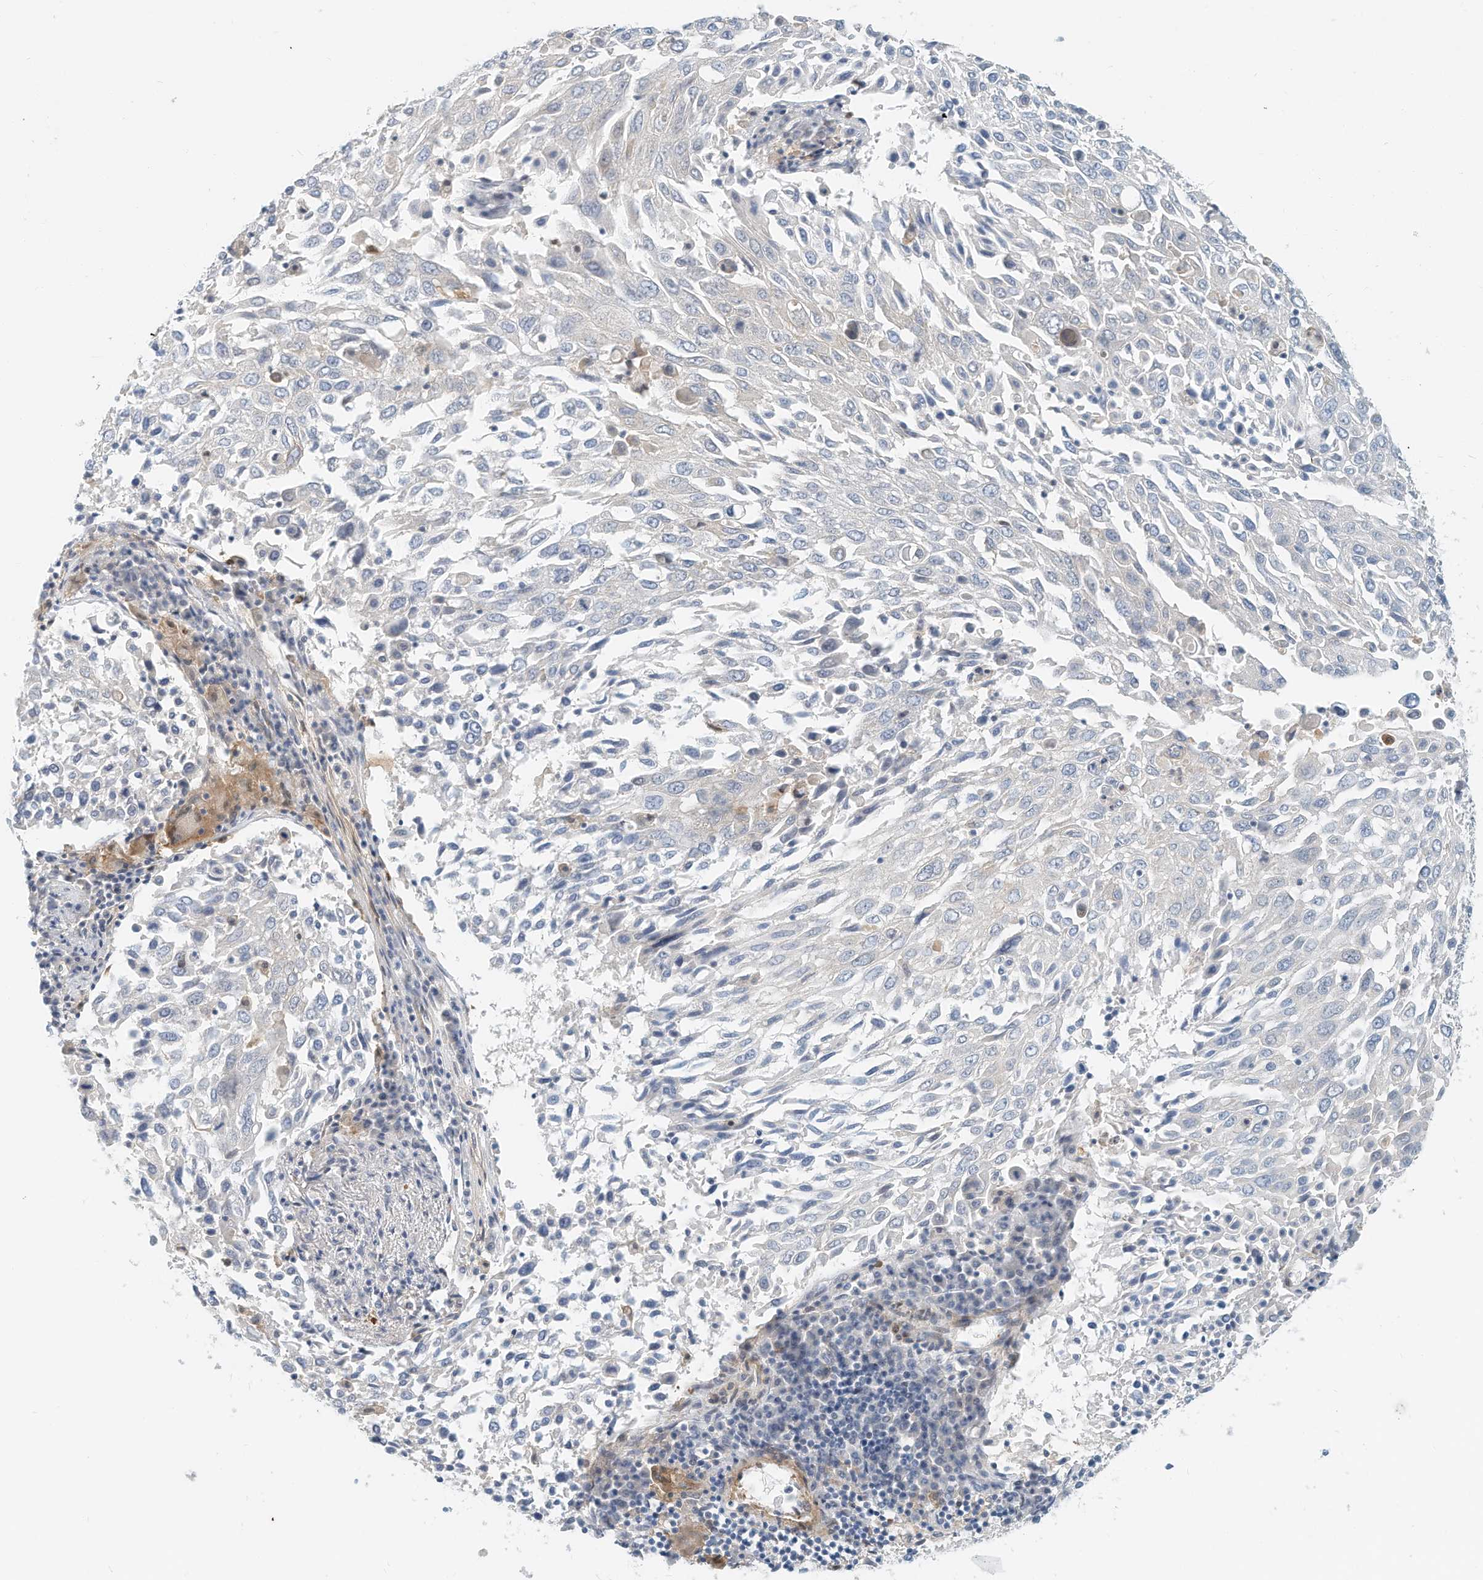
{"staining": {"intensity": "negative", "quantity": "none", "location": "none"}, "tissue": "lung cancer", "cell_type": "Tumor cells", "image_type": "cancer", "snomed": [{"axis": "morphology", "description": "Squamous cell carcinoma, NOS"}, {"axis": "topography", "description": "Lung"}], "caption": "Immunohistochemistry (IHC) histopathology image of squamous cell carcinoma (lung) stained for a protein (brown), which demonstrates no positivity in tumor cells.", "gene": "MICAL1", "patient": {"sex": "male", "age": 65}}